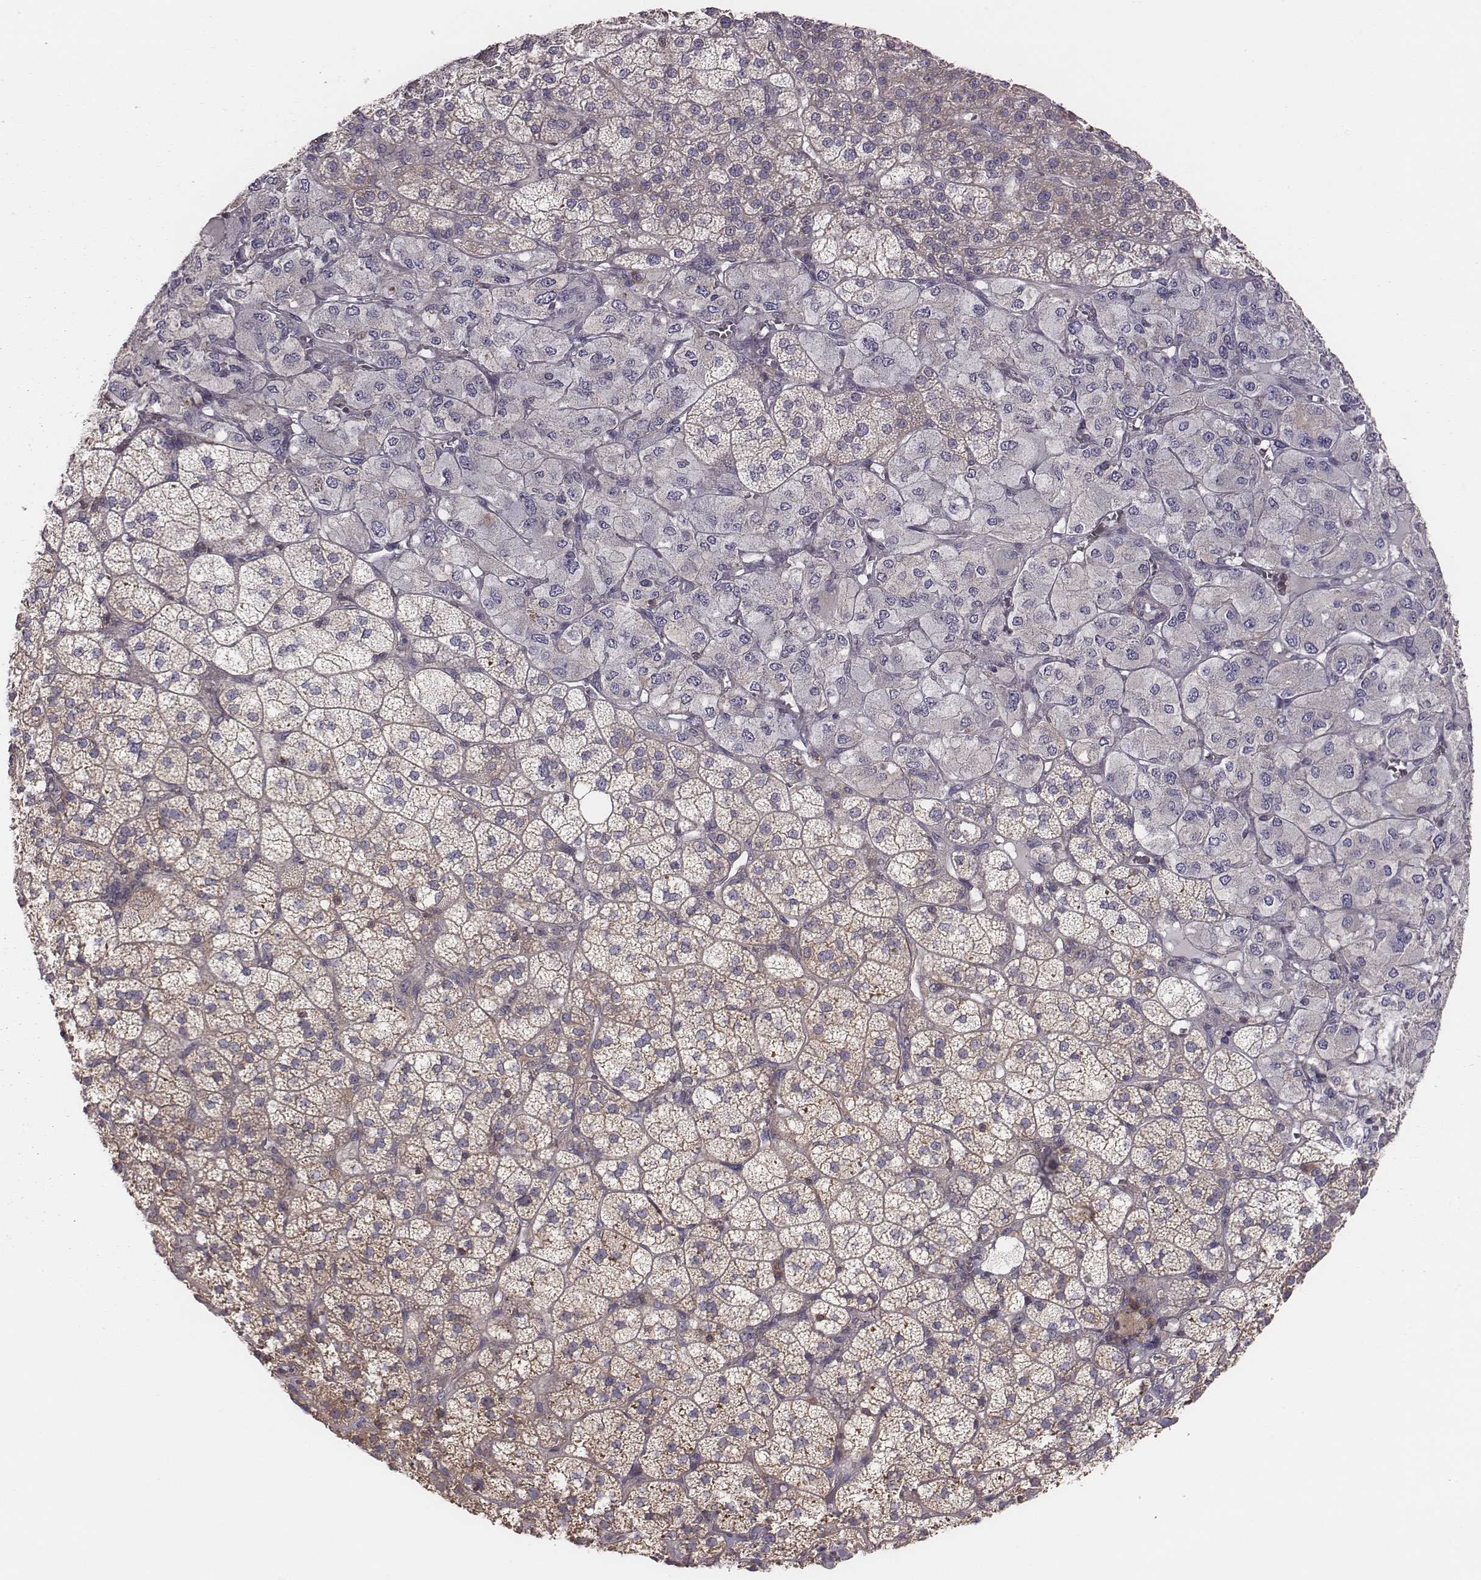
{"staining": {"intensity": "moderate", "quantity": "25%-75%", "location": "cytoplasmic/membranous"}, "tissue": "adrenal gland", "cell_type": "Glandular cells", "image_type": "normal", "snomed": [{"axis": "morphology", "description": "Normal tissue, NOS"}, {"axis": "topography", "description": "Adrenal gland"}], "caption": "Adrenal gland stained with DAB immunohistochemistry shows medium levels of moderate cytoplasmic/membranous positivity in approximately 25%-75% of glandular cells. The protein of interest is stained brown, and the nuclei are stained in blue (DAB IHC with brightfield microscopy, high magnification).", "gene": "CAD", "patient": {"sex": "female", "age": 60}}